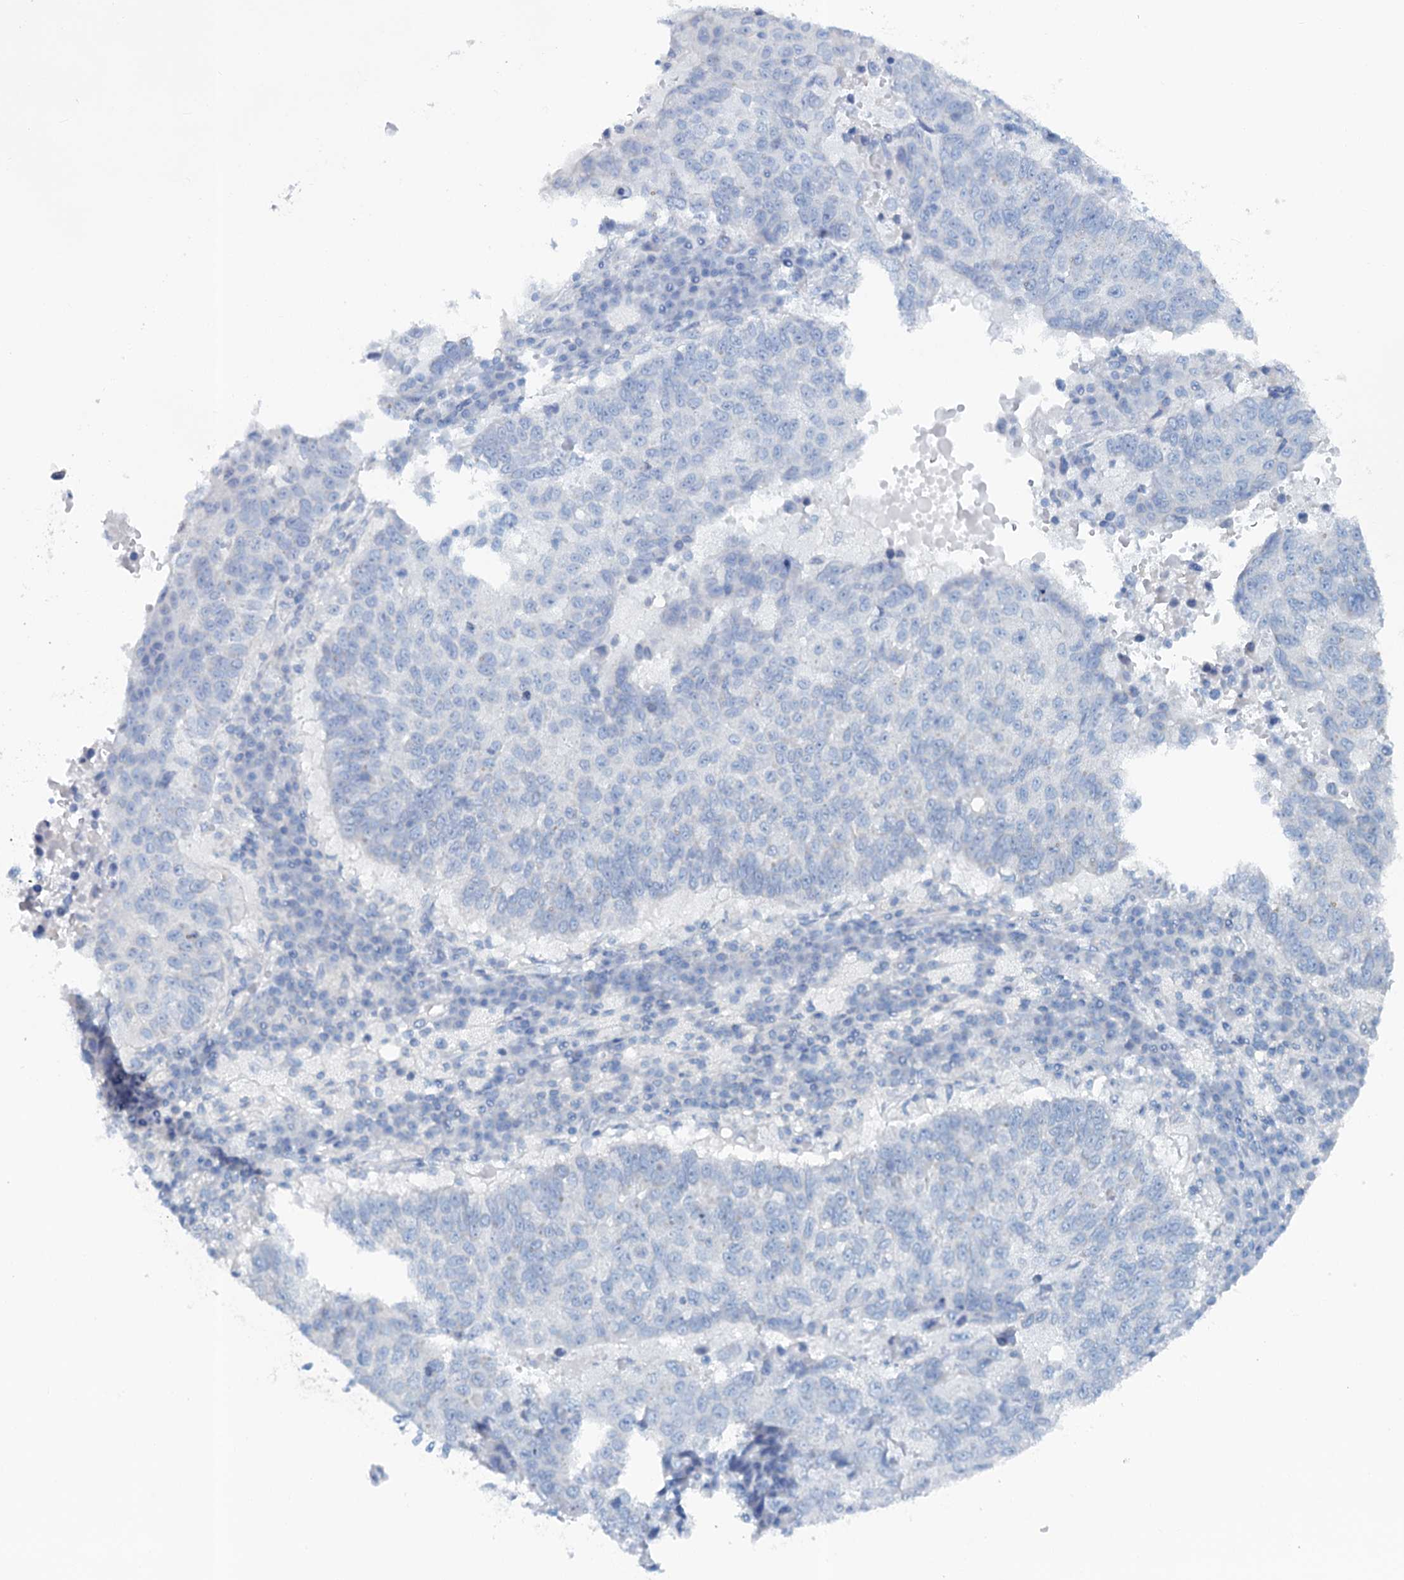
{"staining": {"intensity": "negative", "quantity": "none", "location": "none"}, "tissue": "lung cancer", "cell_type": "Tumor cells", "image_type": "cancer", "snomed": [{"axis": "morphology", "description": "Squamous cell carcinoma, NOS"}, {"axis": "topography", "description": "Lung"}], "caption": "Tumor cells are negative for brown protein staining in lung cancer.", "gene": "SLC1A3", "patient": {"sex": "male", "age": 73}}